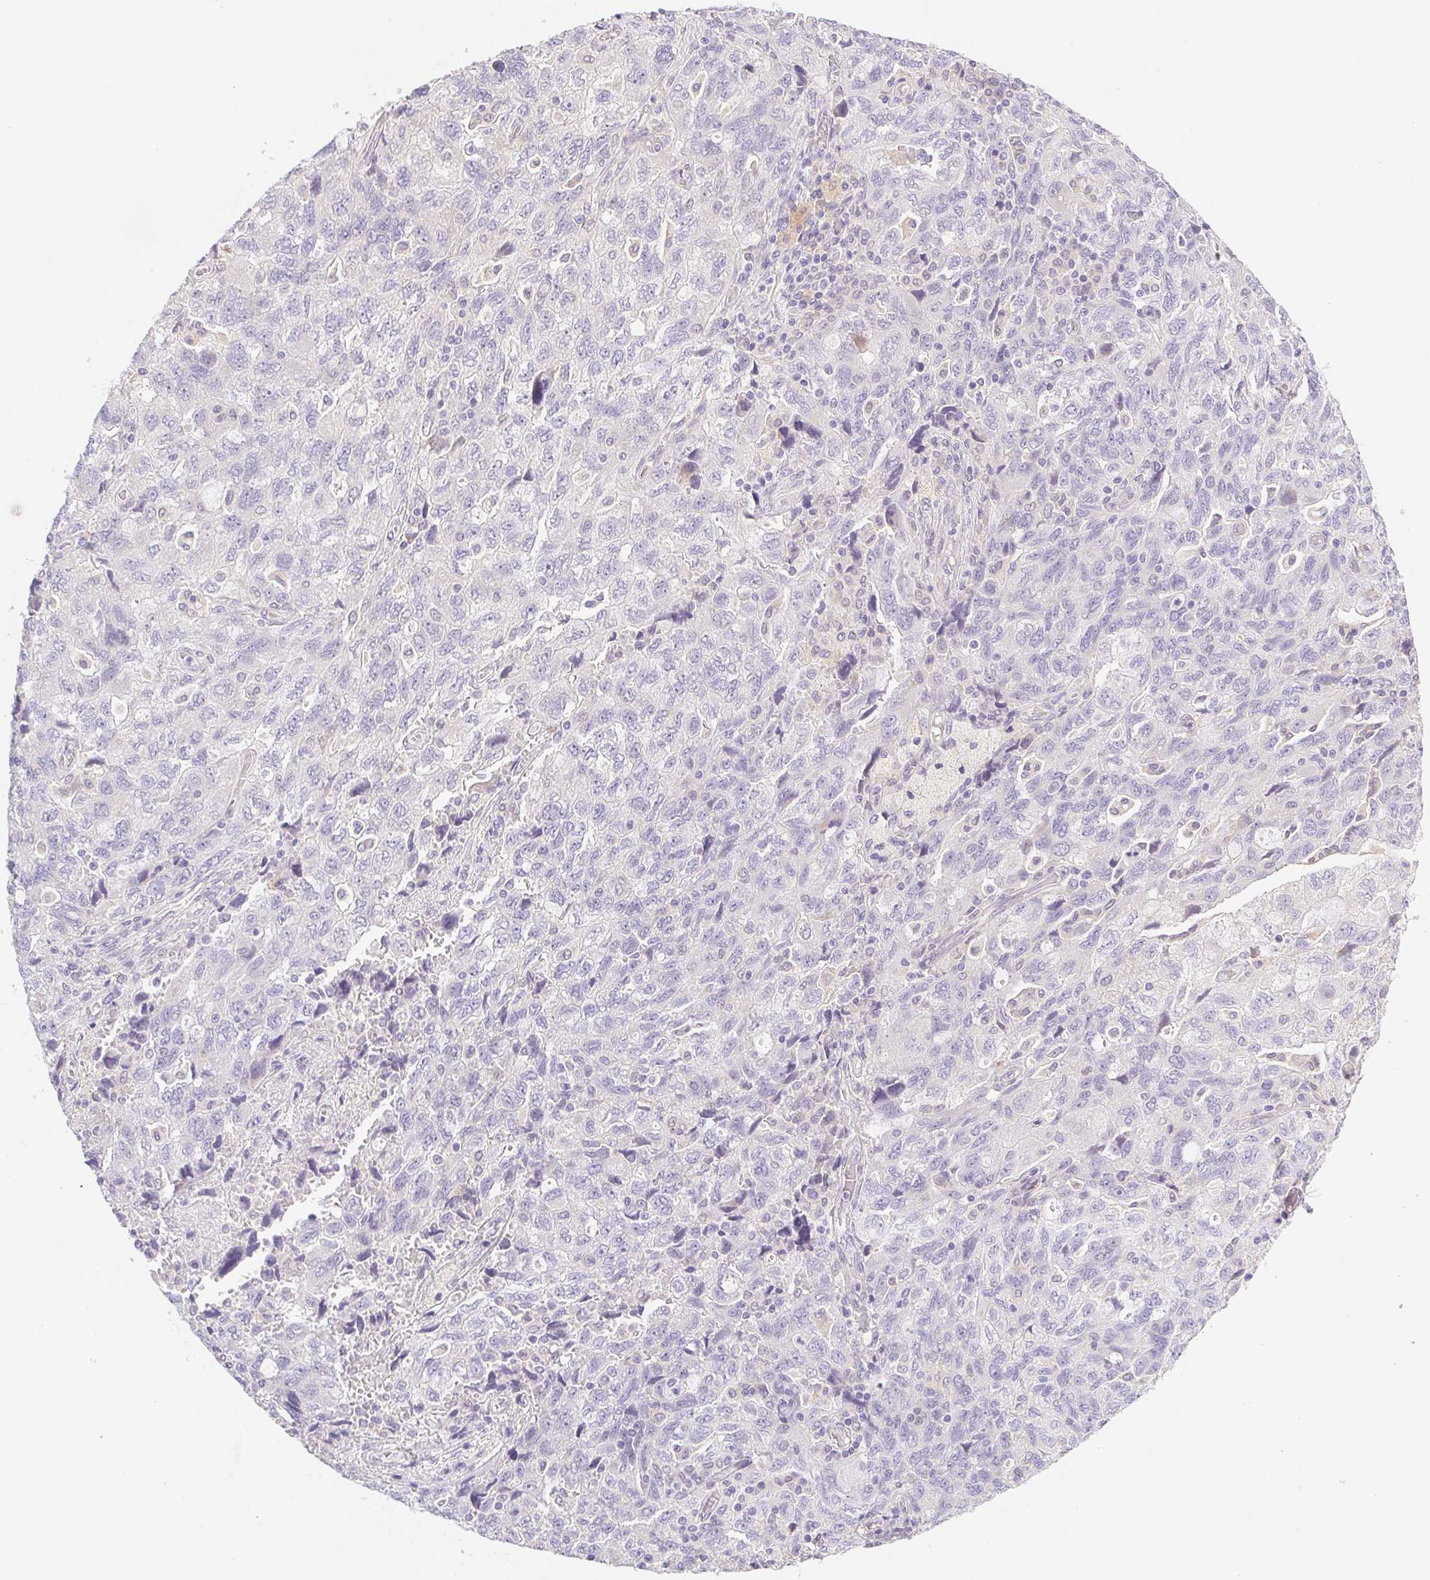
{"staining": {"intensity": "negative", "quantity": "none", "location": "none"}, "tissue": "ovarian cancer", "cell_type": "Tumor cells", "image_type": "cancer", "snomed": [{"axis": "morphology", "description": "Carcinoma, NOS"}, {"axis": "morphology", "description": "Cystadenocarcinoma, serous, NOS"}, {"axis": "topography", "description": "Ovary"}], "caption": "This is an immunohistochemistry micrograph of carcinoma (ovarian). There is no positivity in tumor cells.", "gene": "CTNND2", "patient": {"sex": "female", "age": 69}}